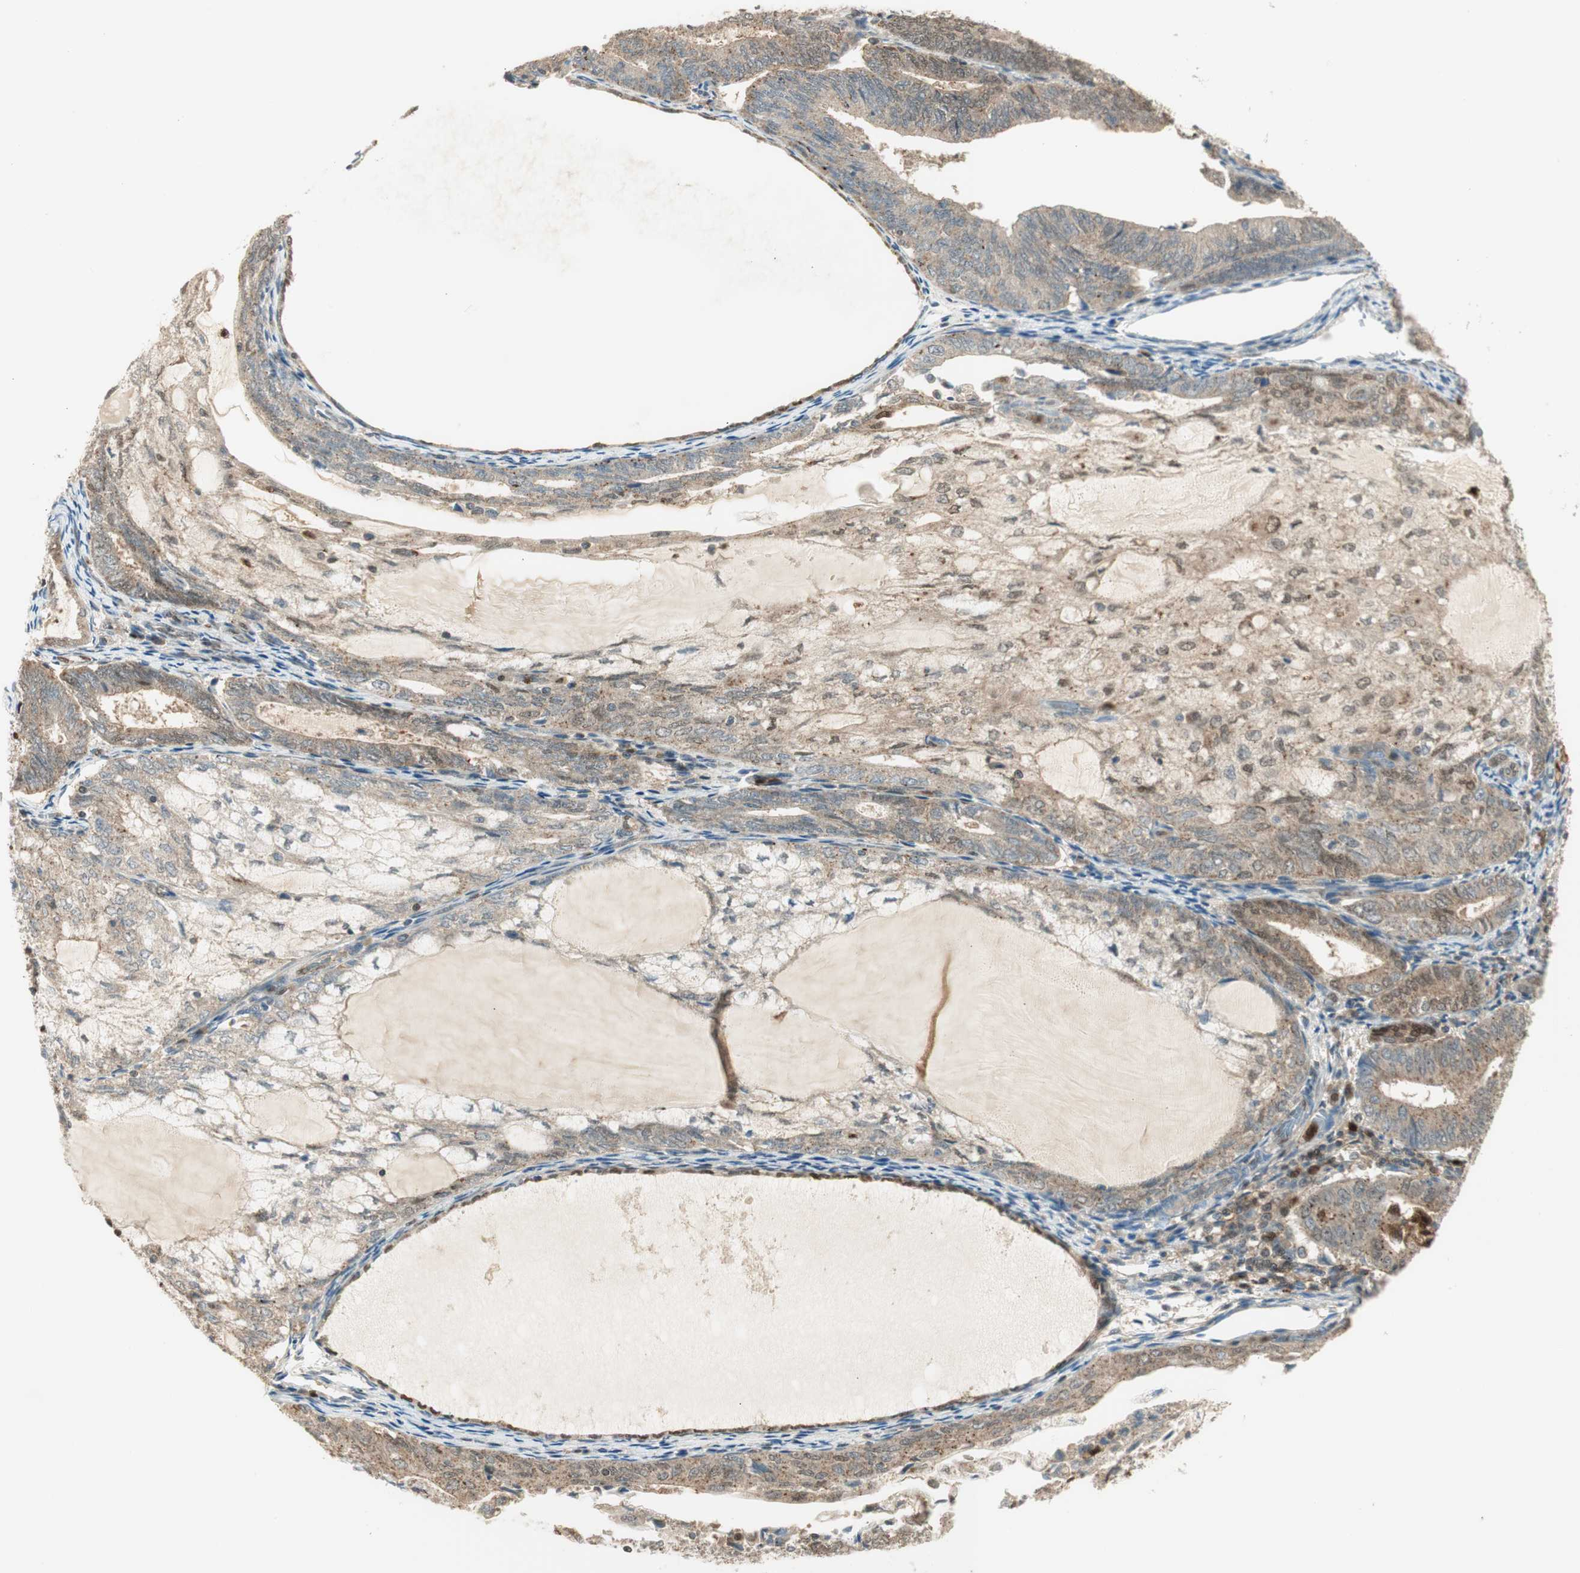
{"staining": {"intensity": "weak", "quantity": "25%-75%", "location": "cytoplasmic/membranous"}, "tissue": "endometrial cancer", "cell_type": "Tumor cells", "image_type": "cancer", "snomed": [{"axis": "morphology", "description": "Adenocarcinoma, NOS"}, {"axis": "topography", "description": "Endometrium"}], "caption": "Immunohistochemical staining of endometrial cancer displays low levels of weak cytoplasmic/membranous positivity in approximately 25%-75% of tumor cells.", "gene": "LTA4H", "patient": {"sex": "female", "age": 81}}